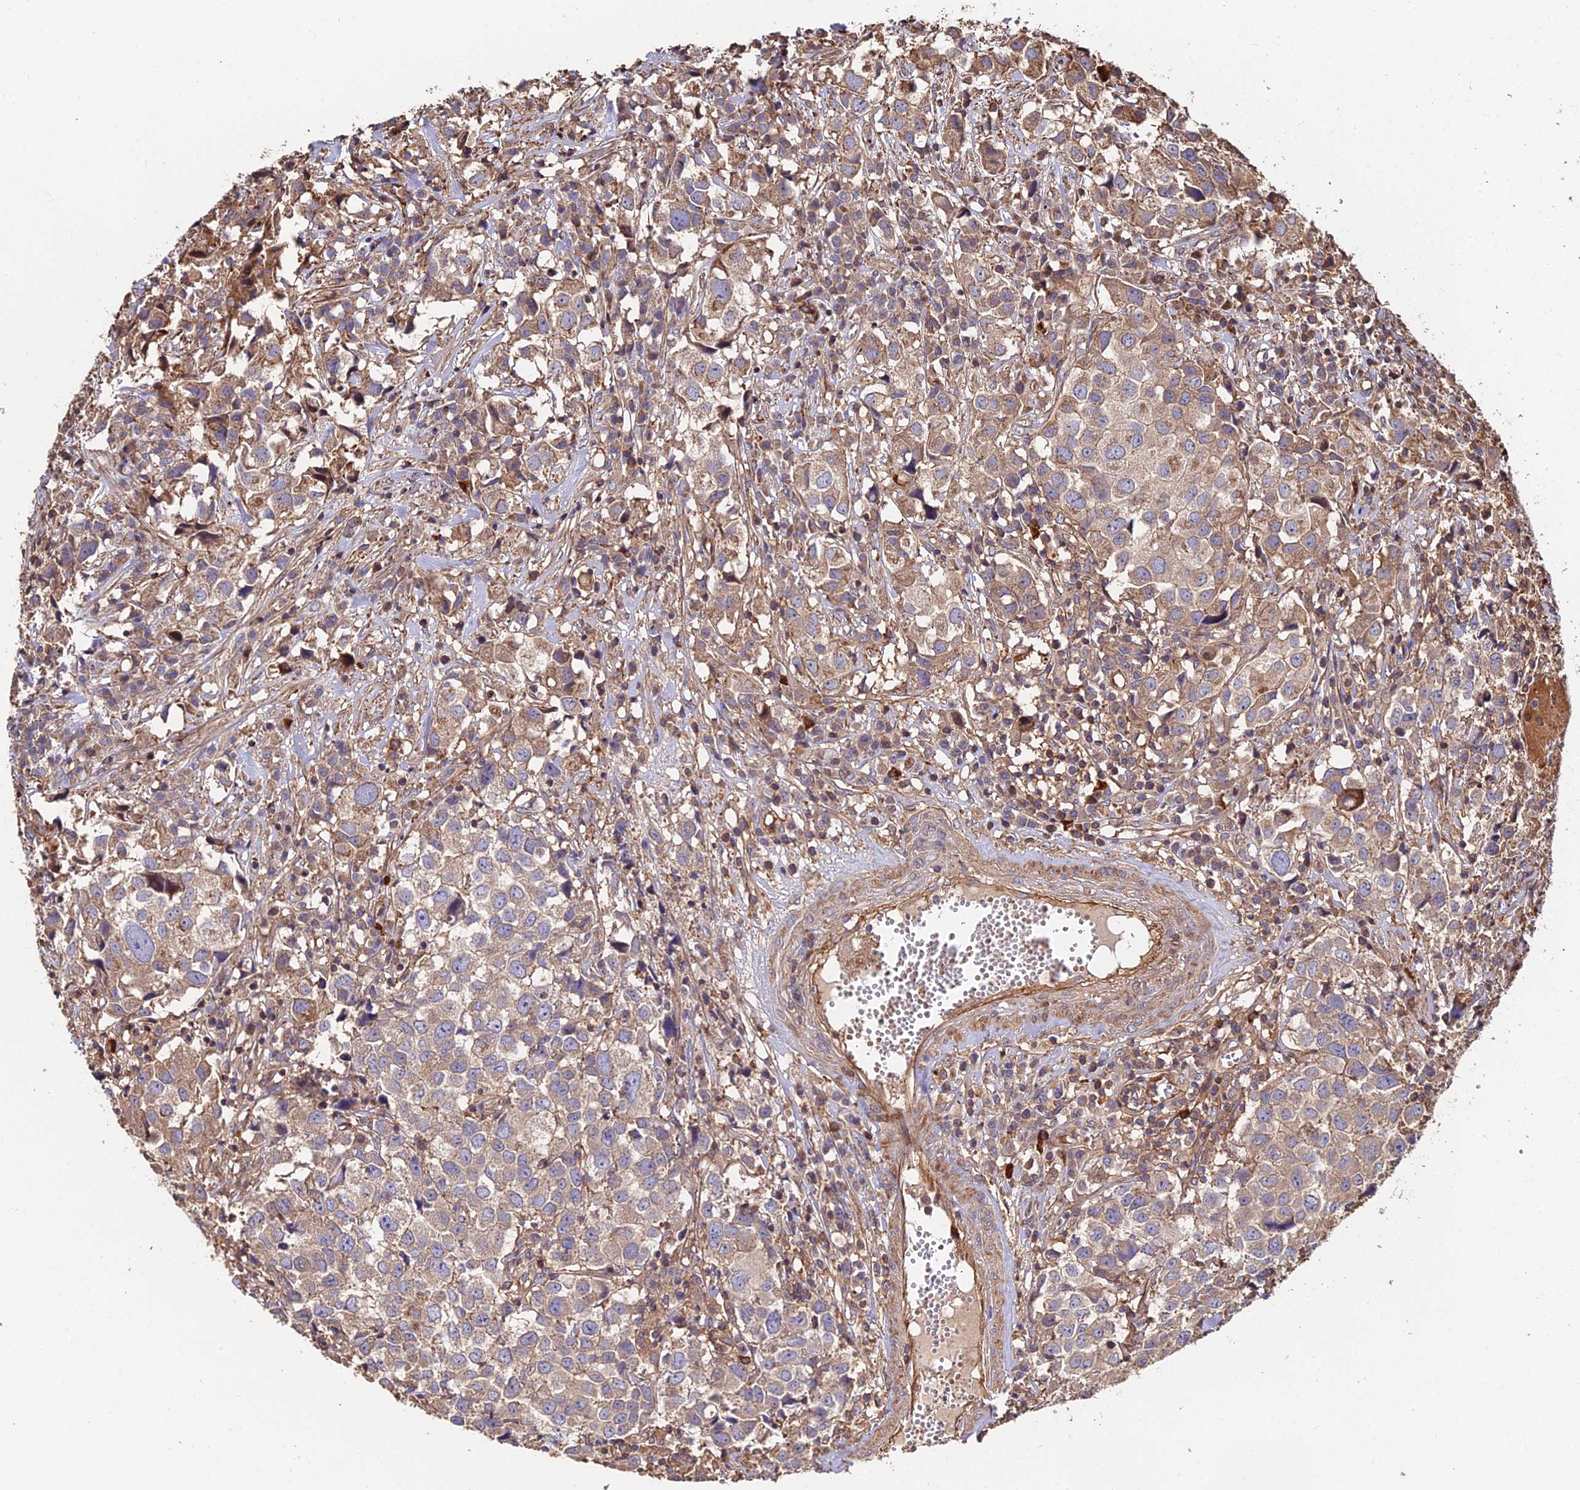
{"staining": {"intensity": "moderate", "quantity": ">75%", "location": "cytoplasmic/membranous"}, "tissue": "urothelial cancer", "cell_type": "Tumor cells", "image_type": "cancer", "snomed": [{"axis": "morphology", "description": "Urothelial carcinoma, High grade"}, {"axis": "topography", "description": "Urinary bladder"}], "caption": "A medium amount of moderate cytoplasmic/membranous expression is identified in about >75% of tumor cells in urothelial carcinoma (high-grade) tissue.", "gene": "EXT1", "patient": {"sex": "female", "age": 75}}